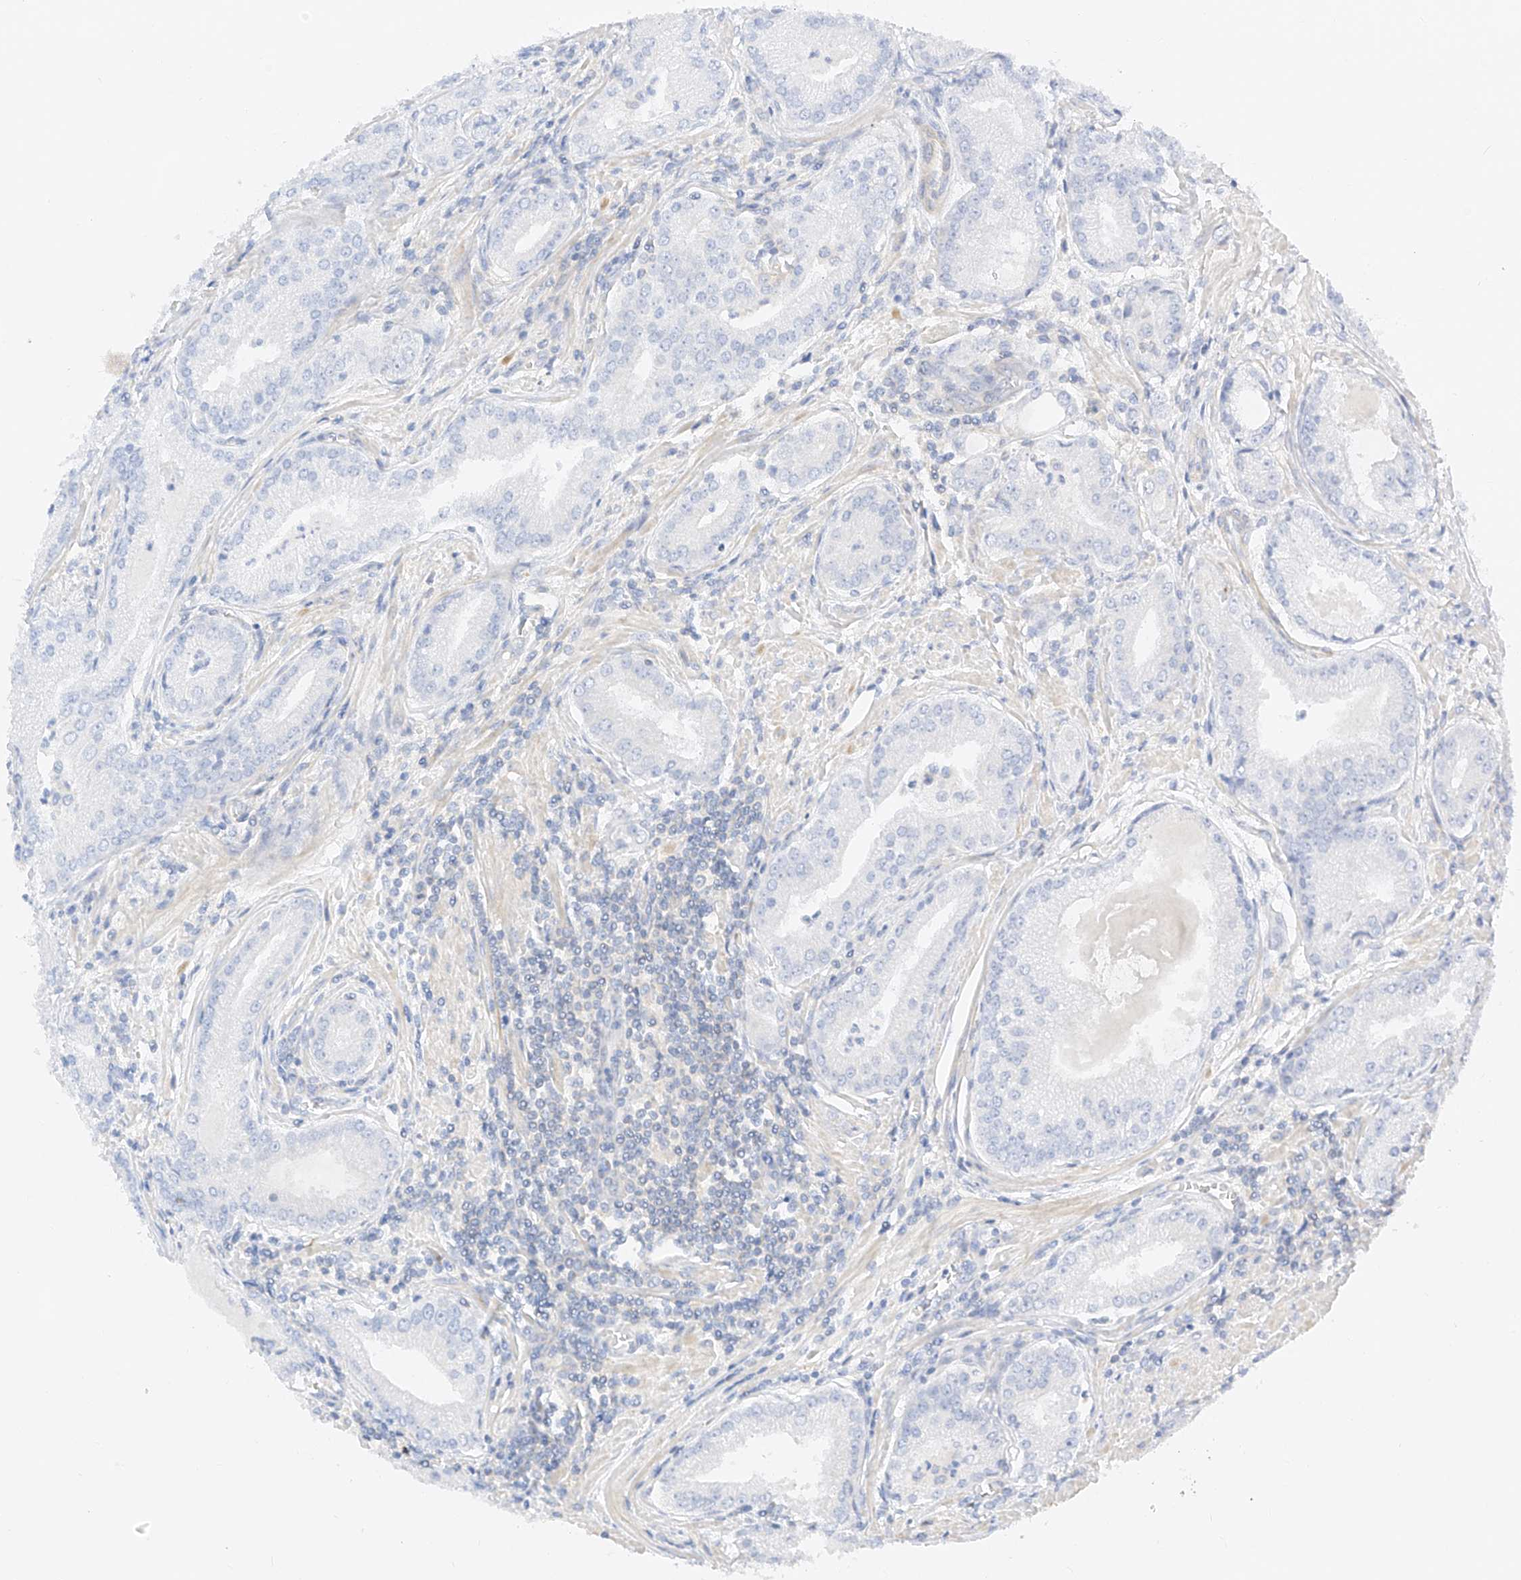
{"staining": {"intensity": "negative", "quantity": "none", "location": "none"}, "tissue": "prostate cancer", "cell_type": "Tumor cells", "image_type": "cancer", "snomed": [{"axis": "morphology", "description": "Adenocarcinoma, Low grade"}, {"axis": "topography", "description": "Prostate"}], "caption": "This is an immunohistochemistry (IHC) micrograph of human prostate cancer. There is no positivity in tumor cells.", "gene": "CDCP2", "patient": {"sex": "male", "age": 54}}